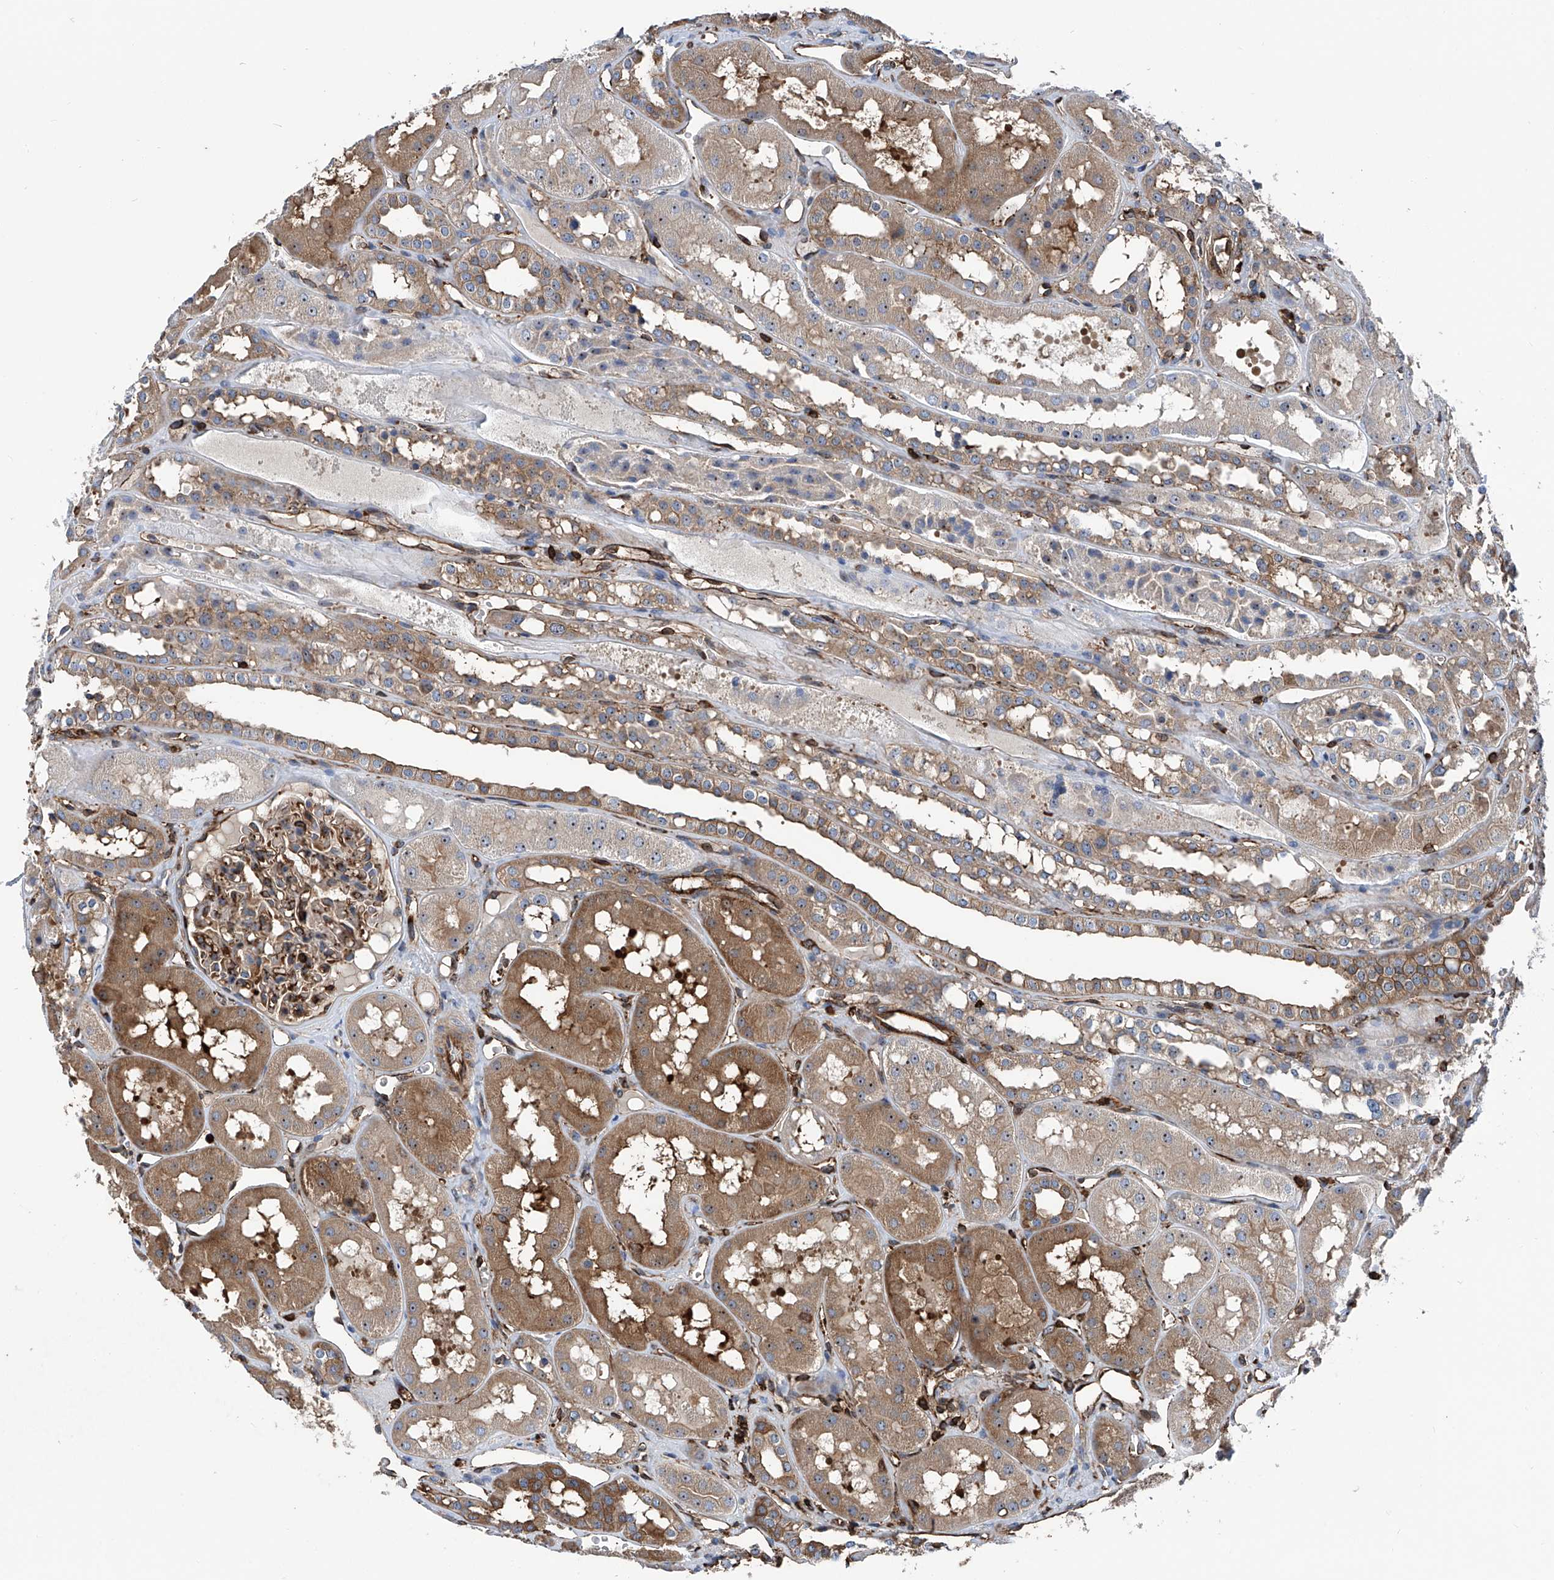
{"staining": {"intensity": "moderate", "quantity": ">75%", "location": "cytoplasmic/membranous"}, "tissue": "kidney", "cell_type": "Cells in glomeruli", "image_type": "normal", "snomed": [{"axis": "morphology", "description": "Normal tissue, NOS"}, {"axis": "topography", "description": "Kidney"}], "caption": "Cells in glomeruli reveal medium levels of moderate cytoplasmic/membranous expression in approximately >75% of cells in benign kidney. The protein is shown in brown color, while the nuclei are stained blue.", "gene": "ZNF484", "patient": {"sex": "male", "age": 16}}